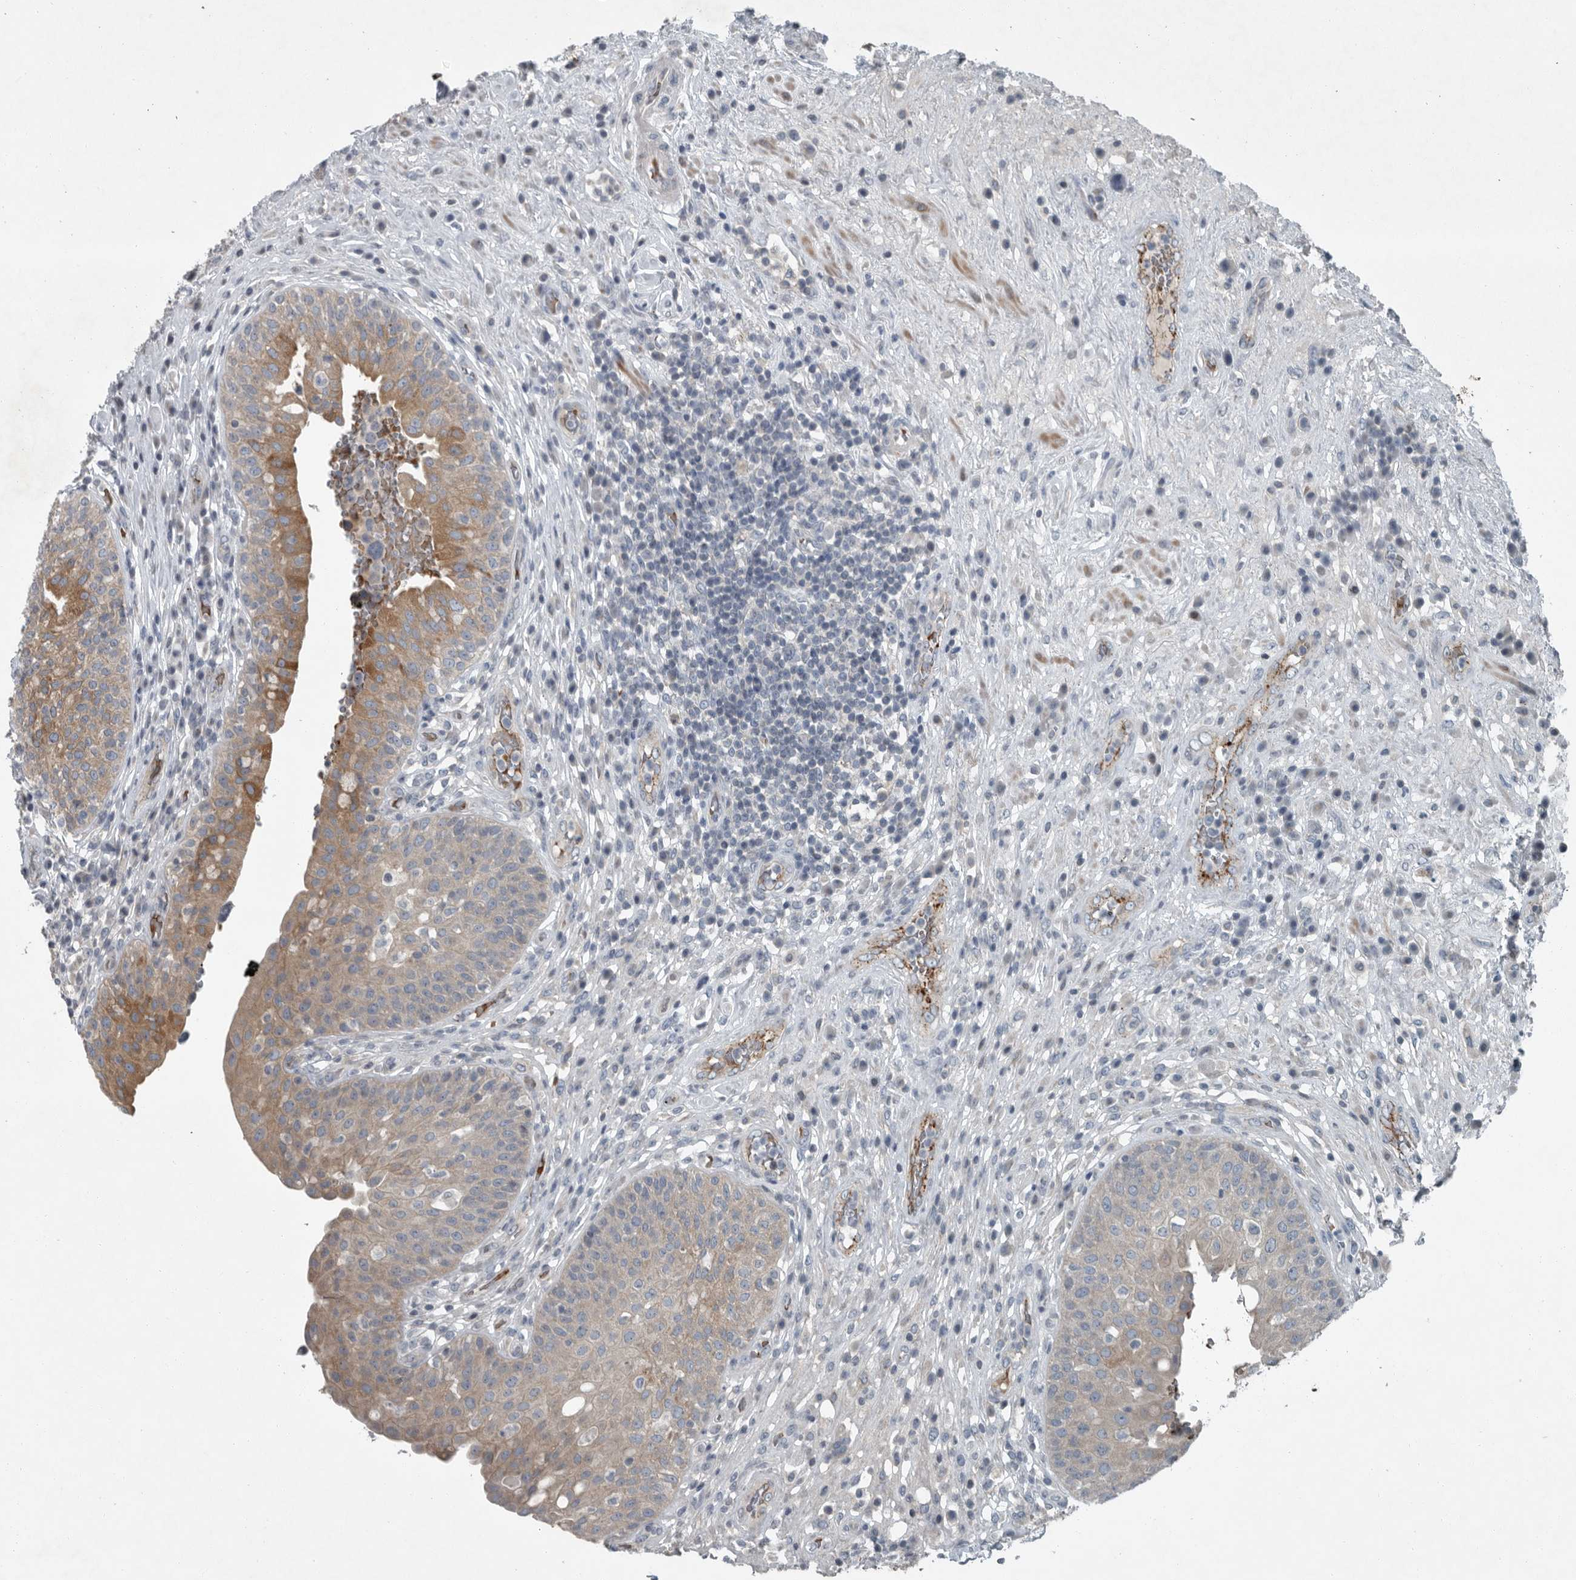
{"staining": {"intensity": "moderate", "quantity": "25%-75%", "location": "cytoplasmic/membranous"}, "tissue": "urinary bladder", "cell_type": "Urothelial cells", "image_type": "normal", "snomed": [{"axis": "morphology", "description": "Normal tissue, NOS"}, {"axis": "topography", "description": "Urinary bladder"}], "caption": "This micrograph displays immunohistochemistry (IHC) staining of unremarkable urinary bladder, with medium moderate cytoplasmic/membranous expression in about 25%-75% of urothelial cells.", "gene": "MPP3", "patient": {"sex": "female", "age": 62}}